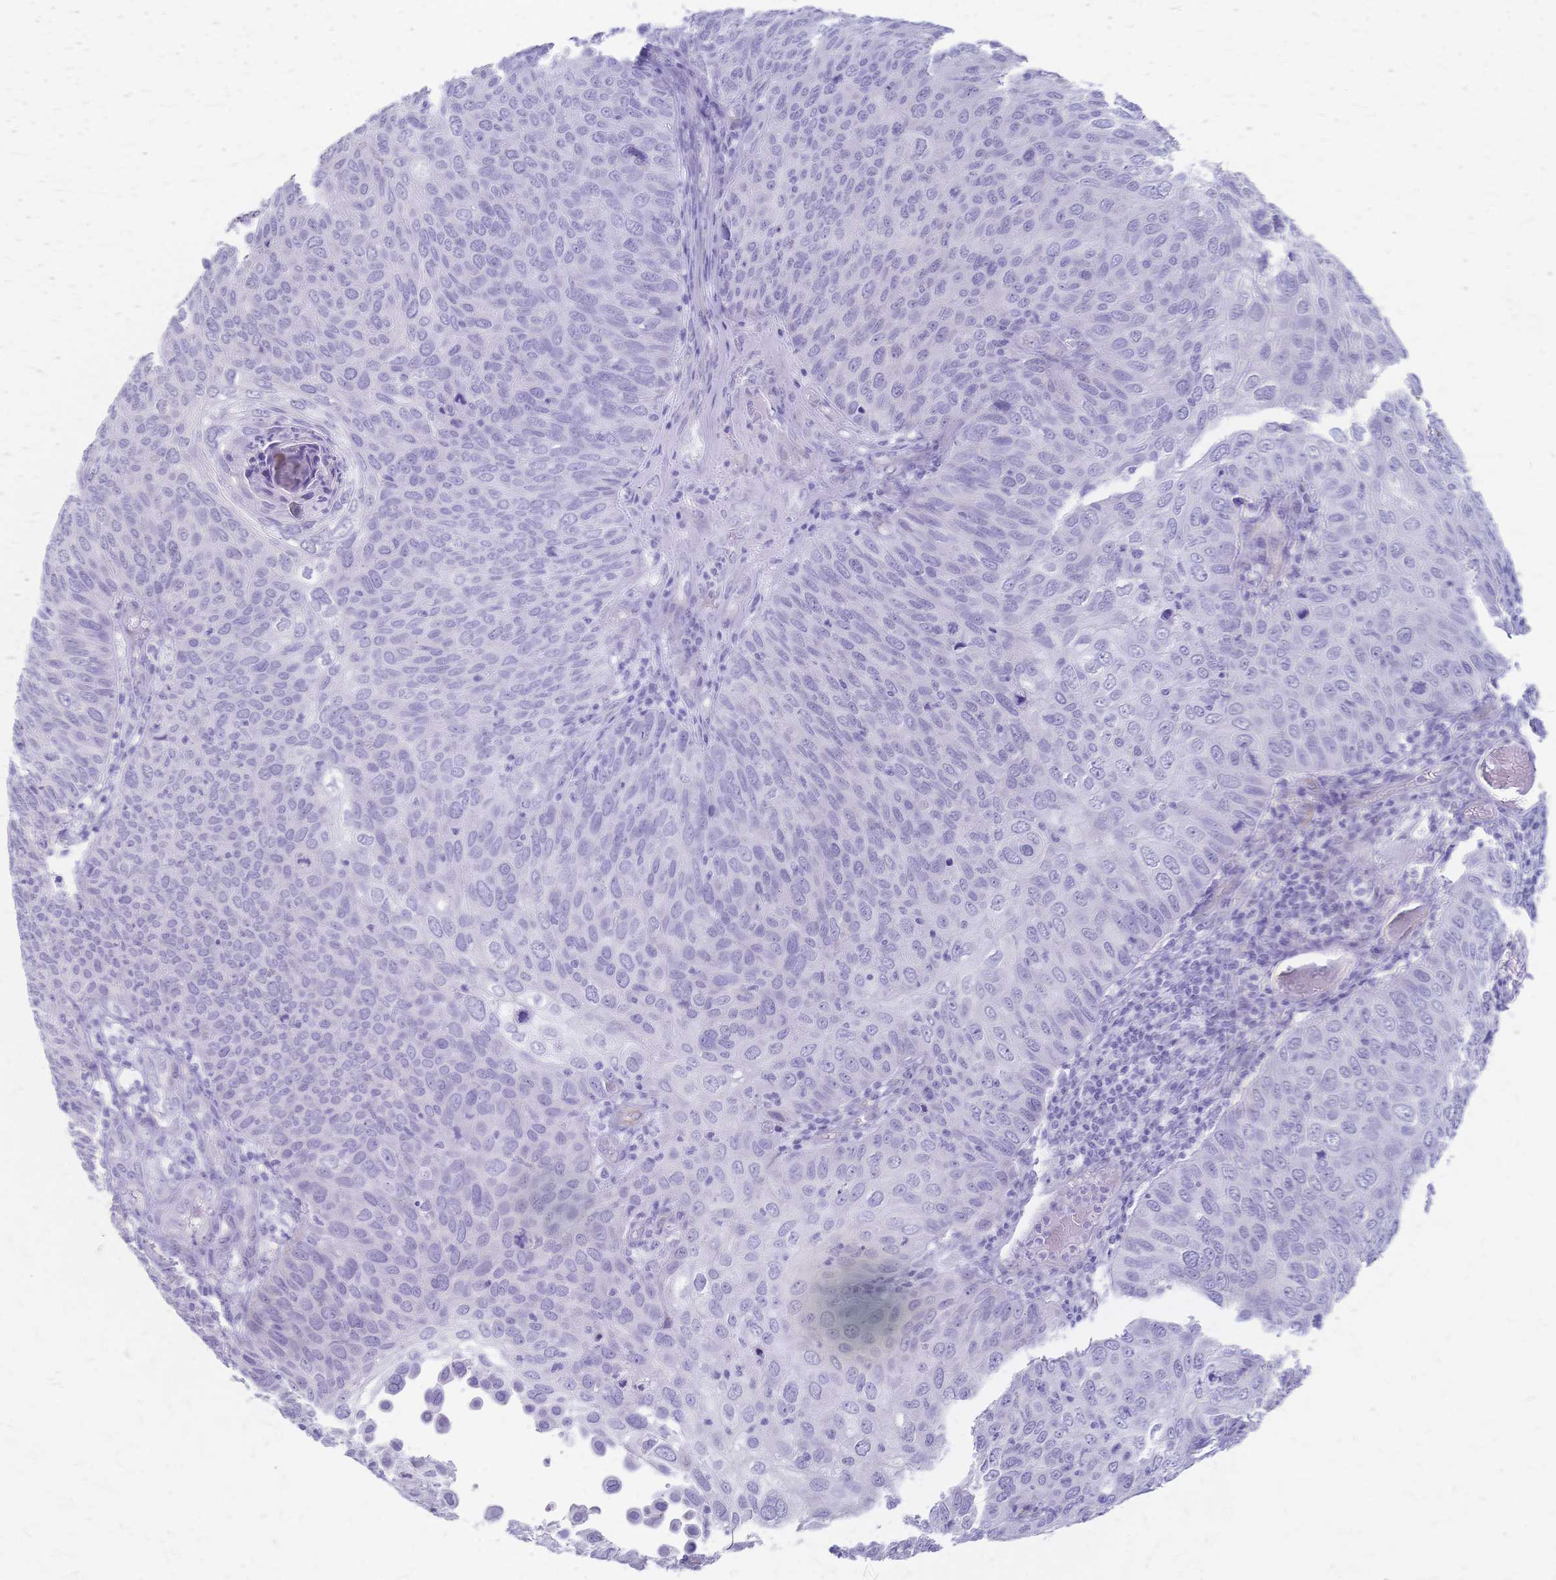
{"staining": {"intensity": "negative", "quantity": "none", "location": "none"}, "tissue": "skin cancer", "cell_type": "Tumor cells", "image_type": "cancer", "snomed": [{"axis": "morphology", "description": "Squamous cell carcinoma, NOS"}, {"axis": "topography", "description": "Skin"}], "caption": "Human squamous cell carcinoma (skin) stained for a protein using immunohistochemistry (IHC) displays no staining in tumor cells.", "gene": "CYB5A", "patient": {"sex": "male", "age": 87}}